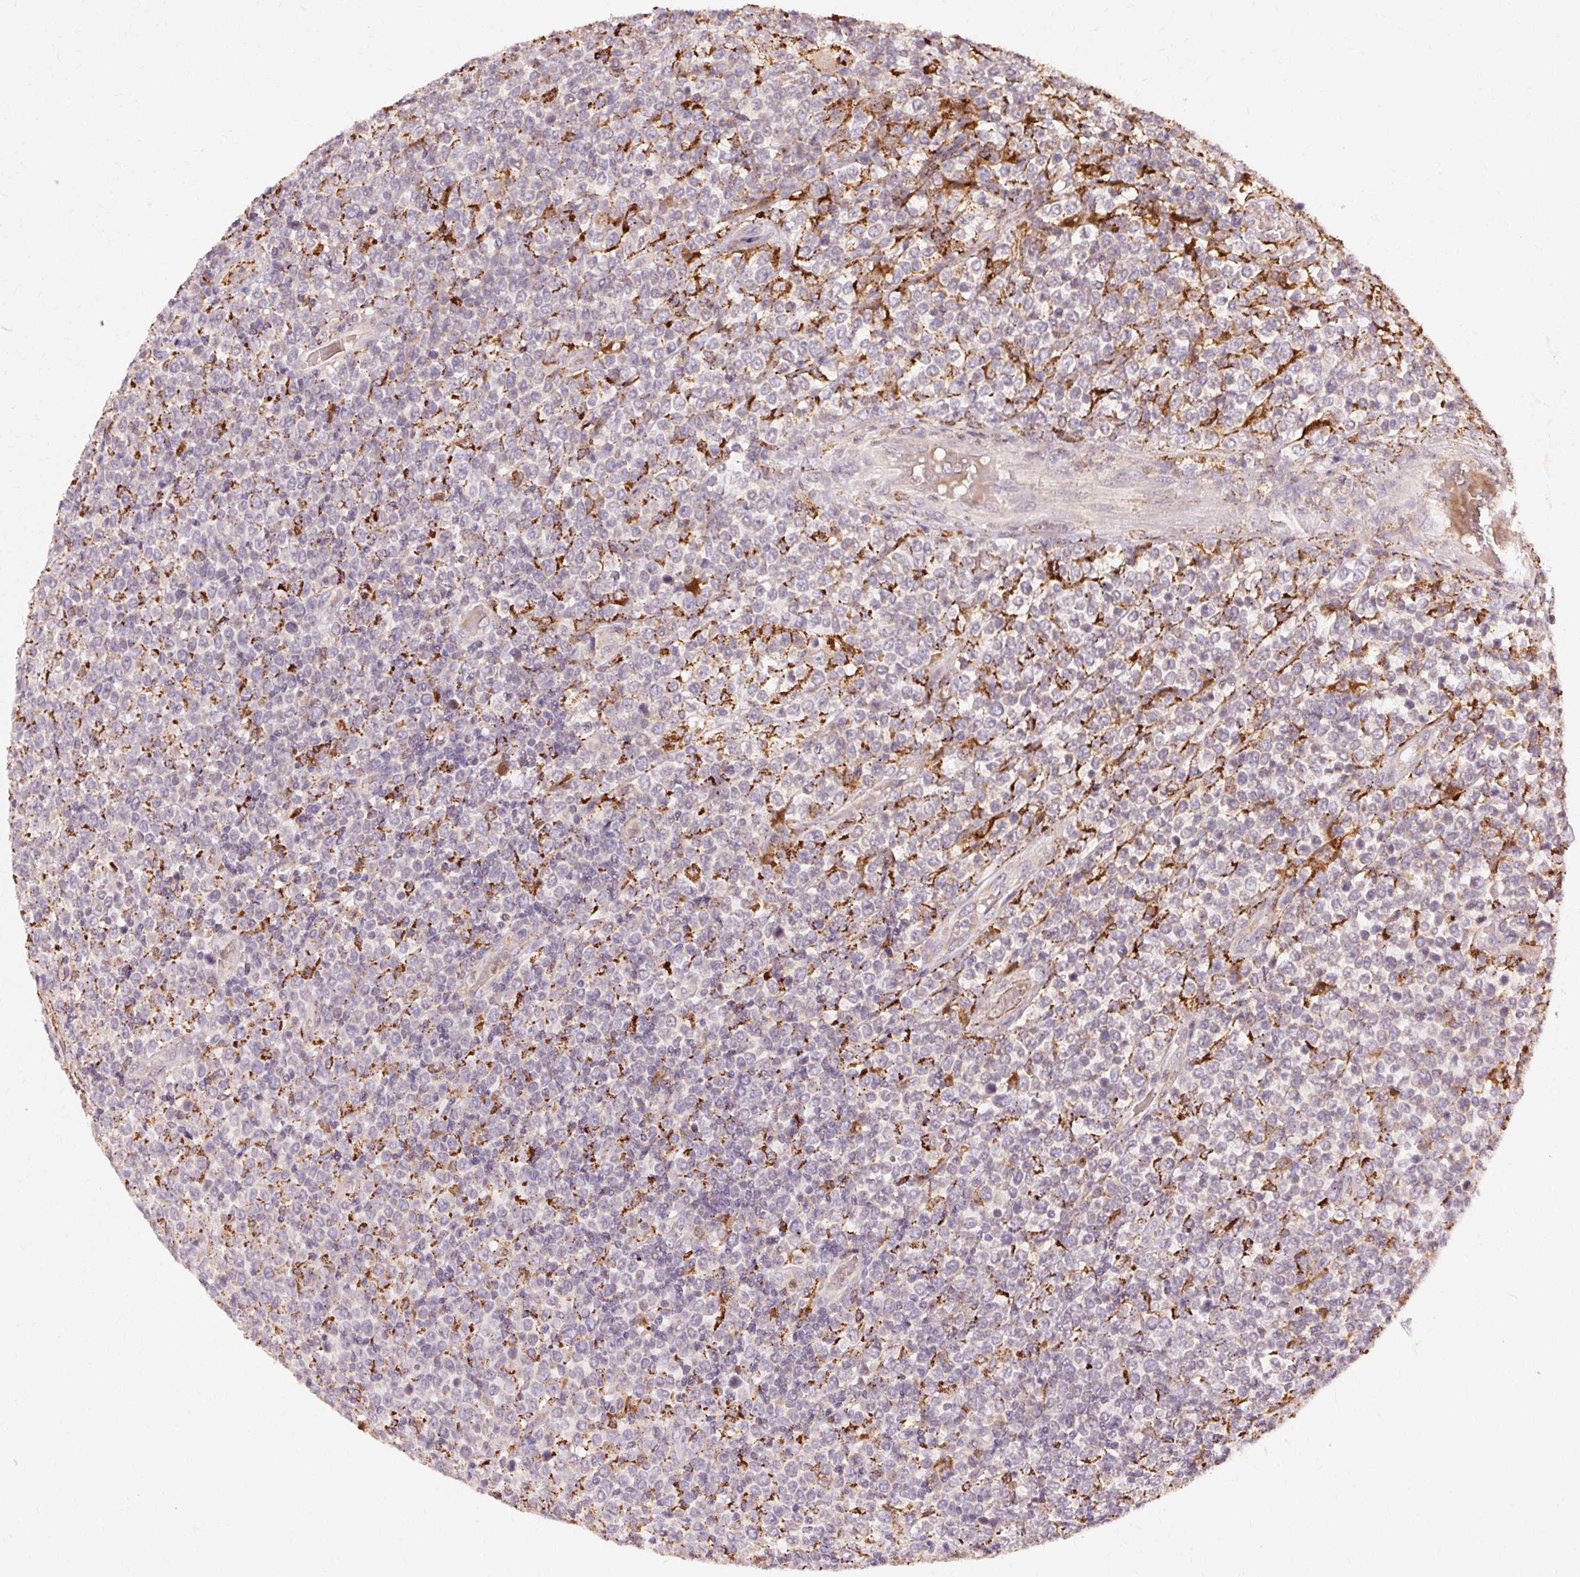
{"staining": {"intensity": "negative", "quantity": "none", "location": "none"}, "tissue": "lymphoma", "cell_type": "Tumor cells", "image_type": "cancer", "snomed": [{"axis": "morphology", "description": "Malignant lymphoma, non-Hodgkin's type, High grade"}, {"axis": "topography", "description": "Soft tissue"}], "caption": "High-grade malignant lymphoma, non-Hodgkin's type was stained to show a protein in brown. There is no significant staining in tumor cells.", "gene": "REP15", "patient": {"sex": "female", "age": 56}}